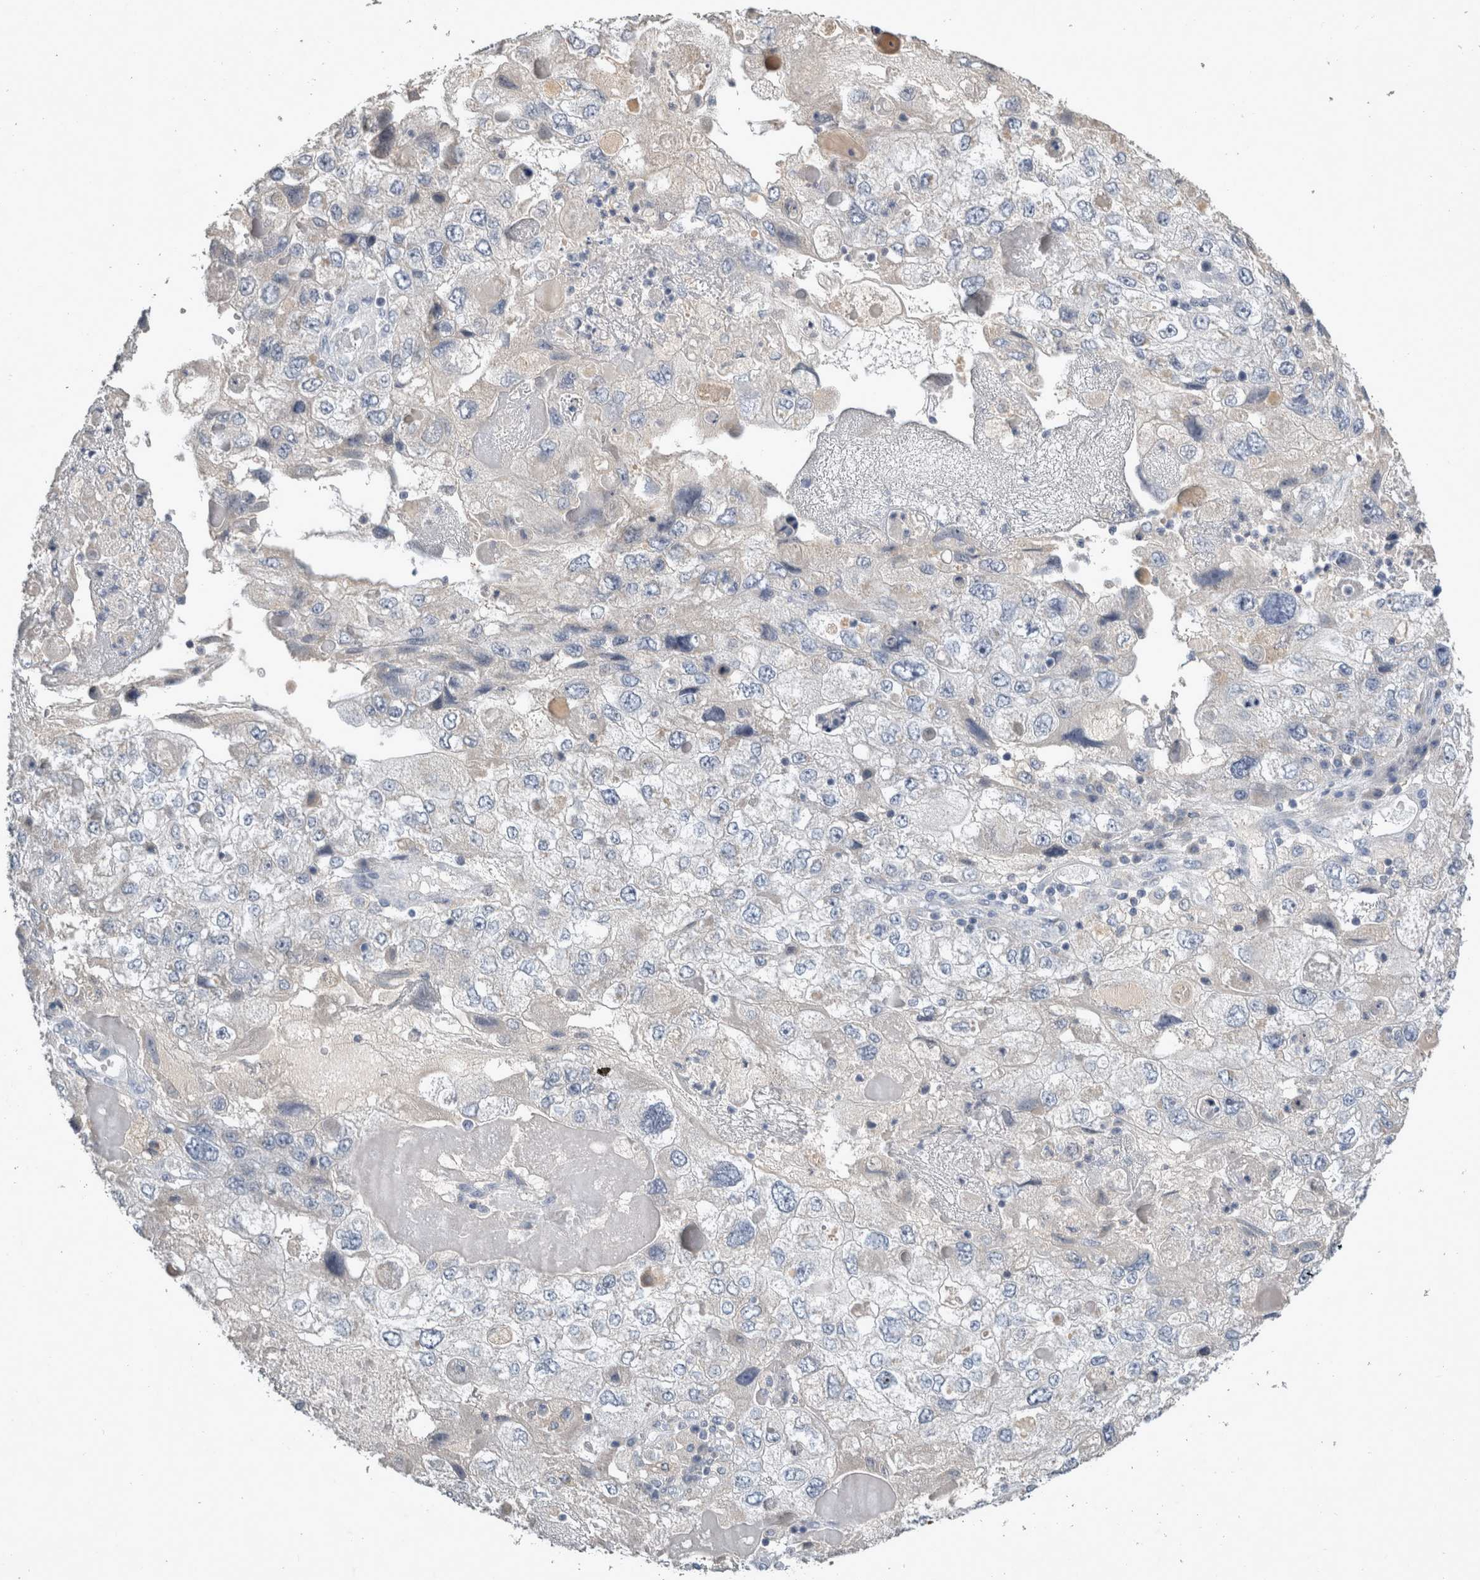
{"staining": {"intensity": "negative", "quantity": "none", "location": "none"}, "tissue": "endometrial cancer", "cell_type": "Tumor cells", "image_type": "cancer", "snomed": [{"axis": "morphology", "description": "Adenocarcinoma, NOS"}, {"axis": "topography", "description": "Endometrium"}], "caption": "Immunohistochemistry (IHC) of human adenocarcinoma (endometrial) exhibits no staining in tumor cells. (Brightfield microscopy of DAB (3,3'-diaminobenzidine) immunohistochemistry (IHC) at high magnification).", "gene": "SLC22A11", "patient": {"sex": "female", "age": 49}}